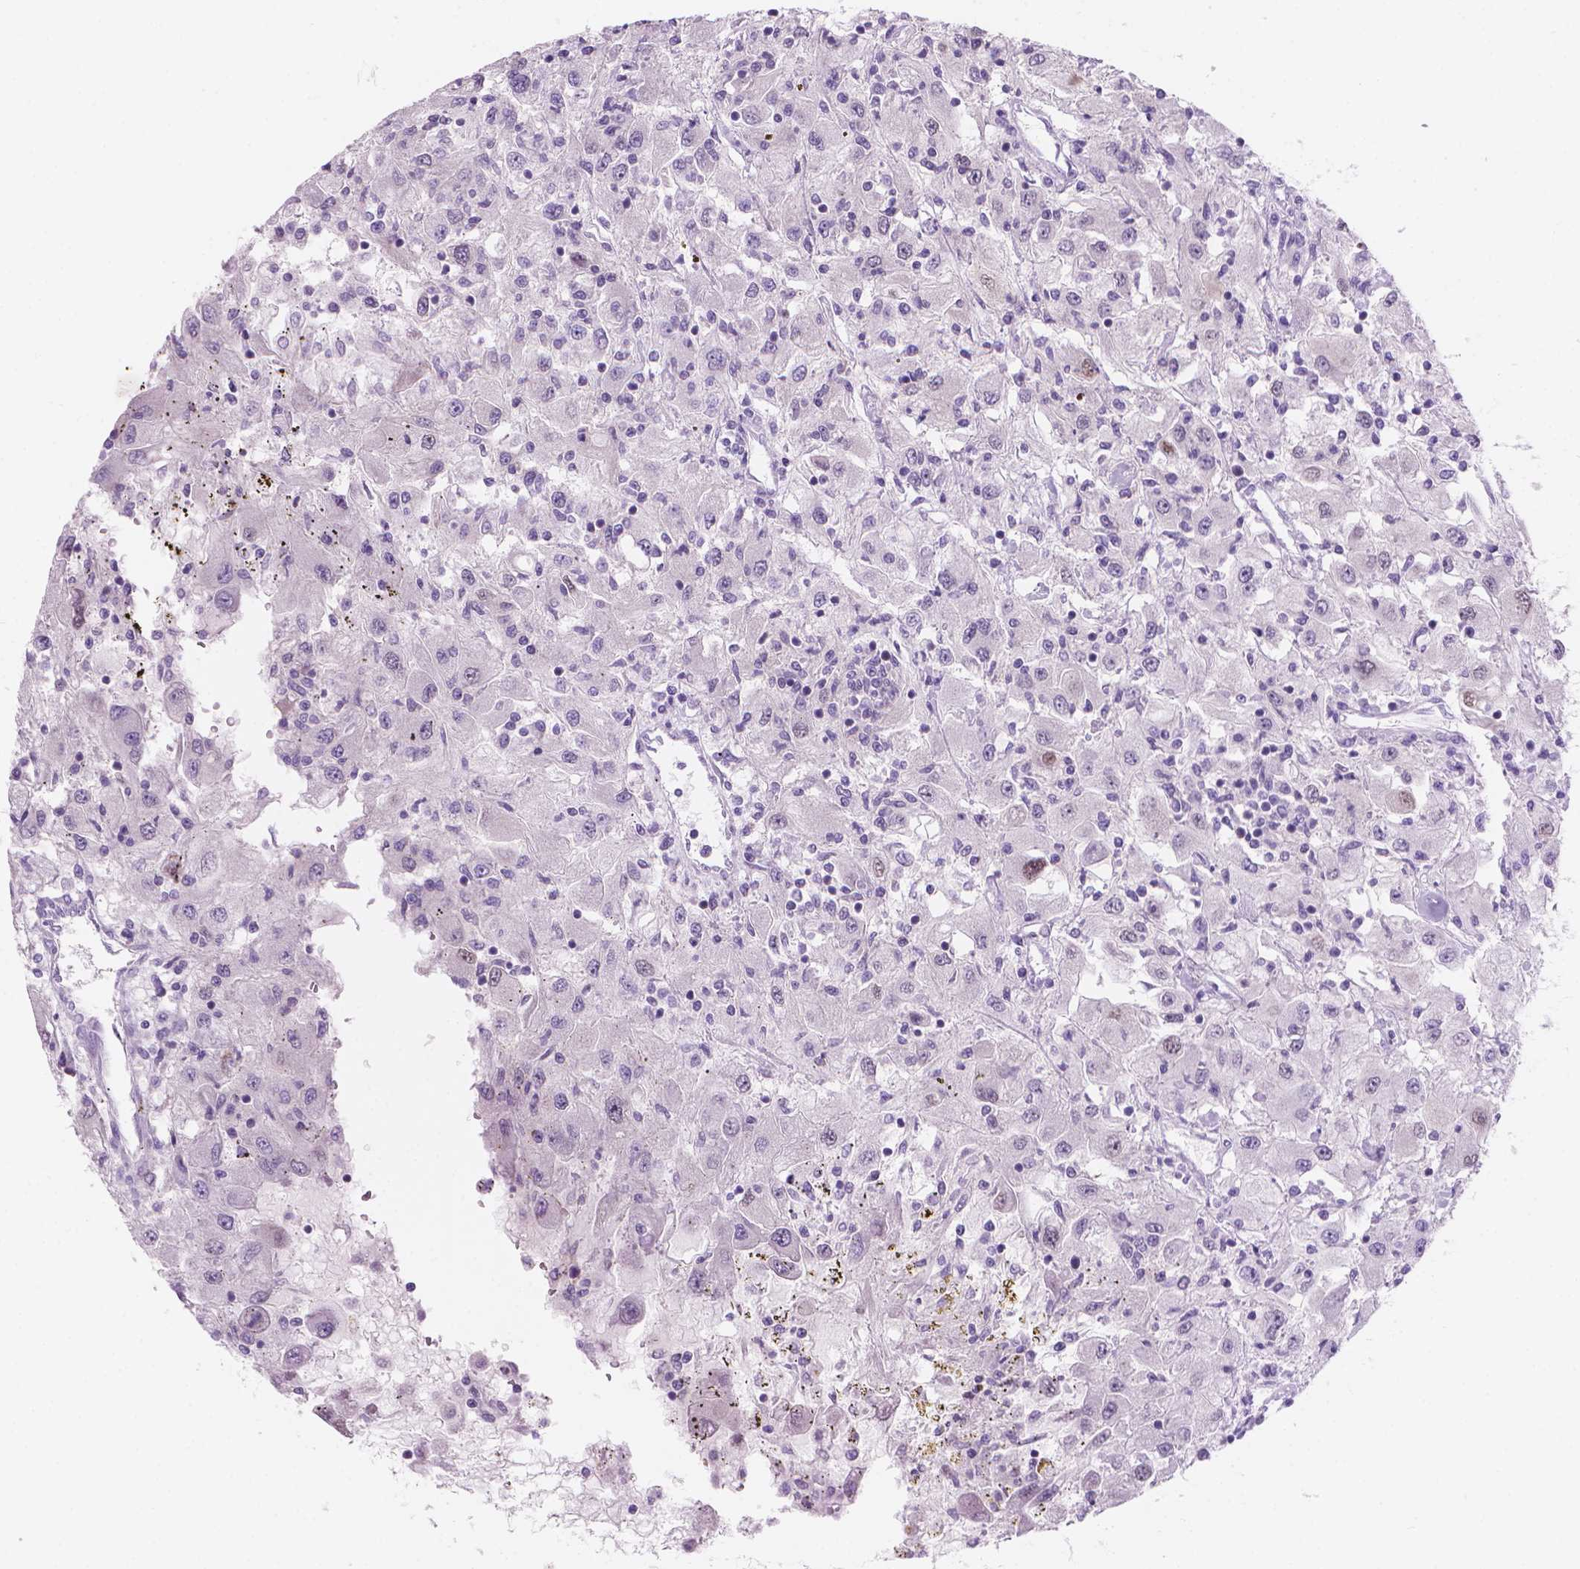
{"staining": {"intensity": "negative", "quantity": "none", "location": "none"}, "tissue": "renal cancer", "cell_type": "Tumor cells", "image_type": "cancer", "snomed": [{"axis": "morphology", "description": "Adenocarcinoma, NOS"}, {"axis": "topography", "description": "Kidney"}], "caption": "This is an IHC image of human renal adenocarcinoma. There is no positivity in tumor cells.", "gene": "ENSG00000187186", "patient": {"sex": "female", "age": 67}}